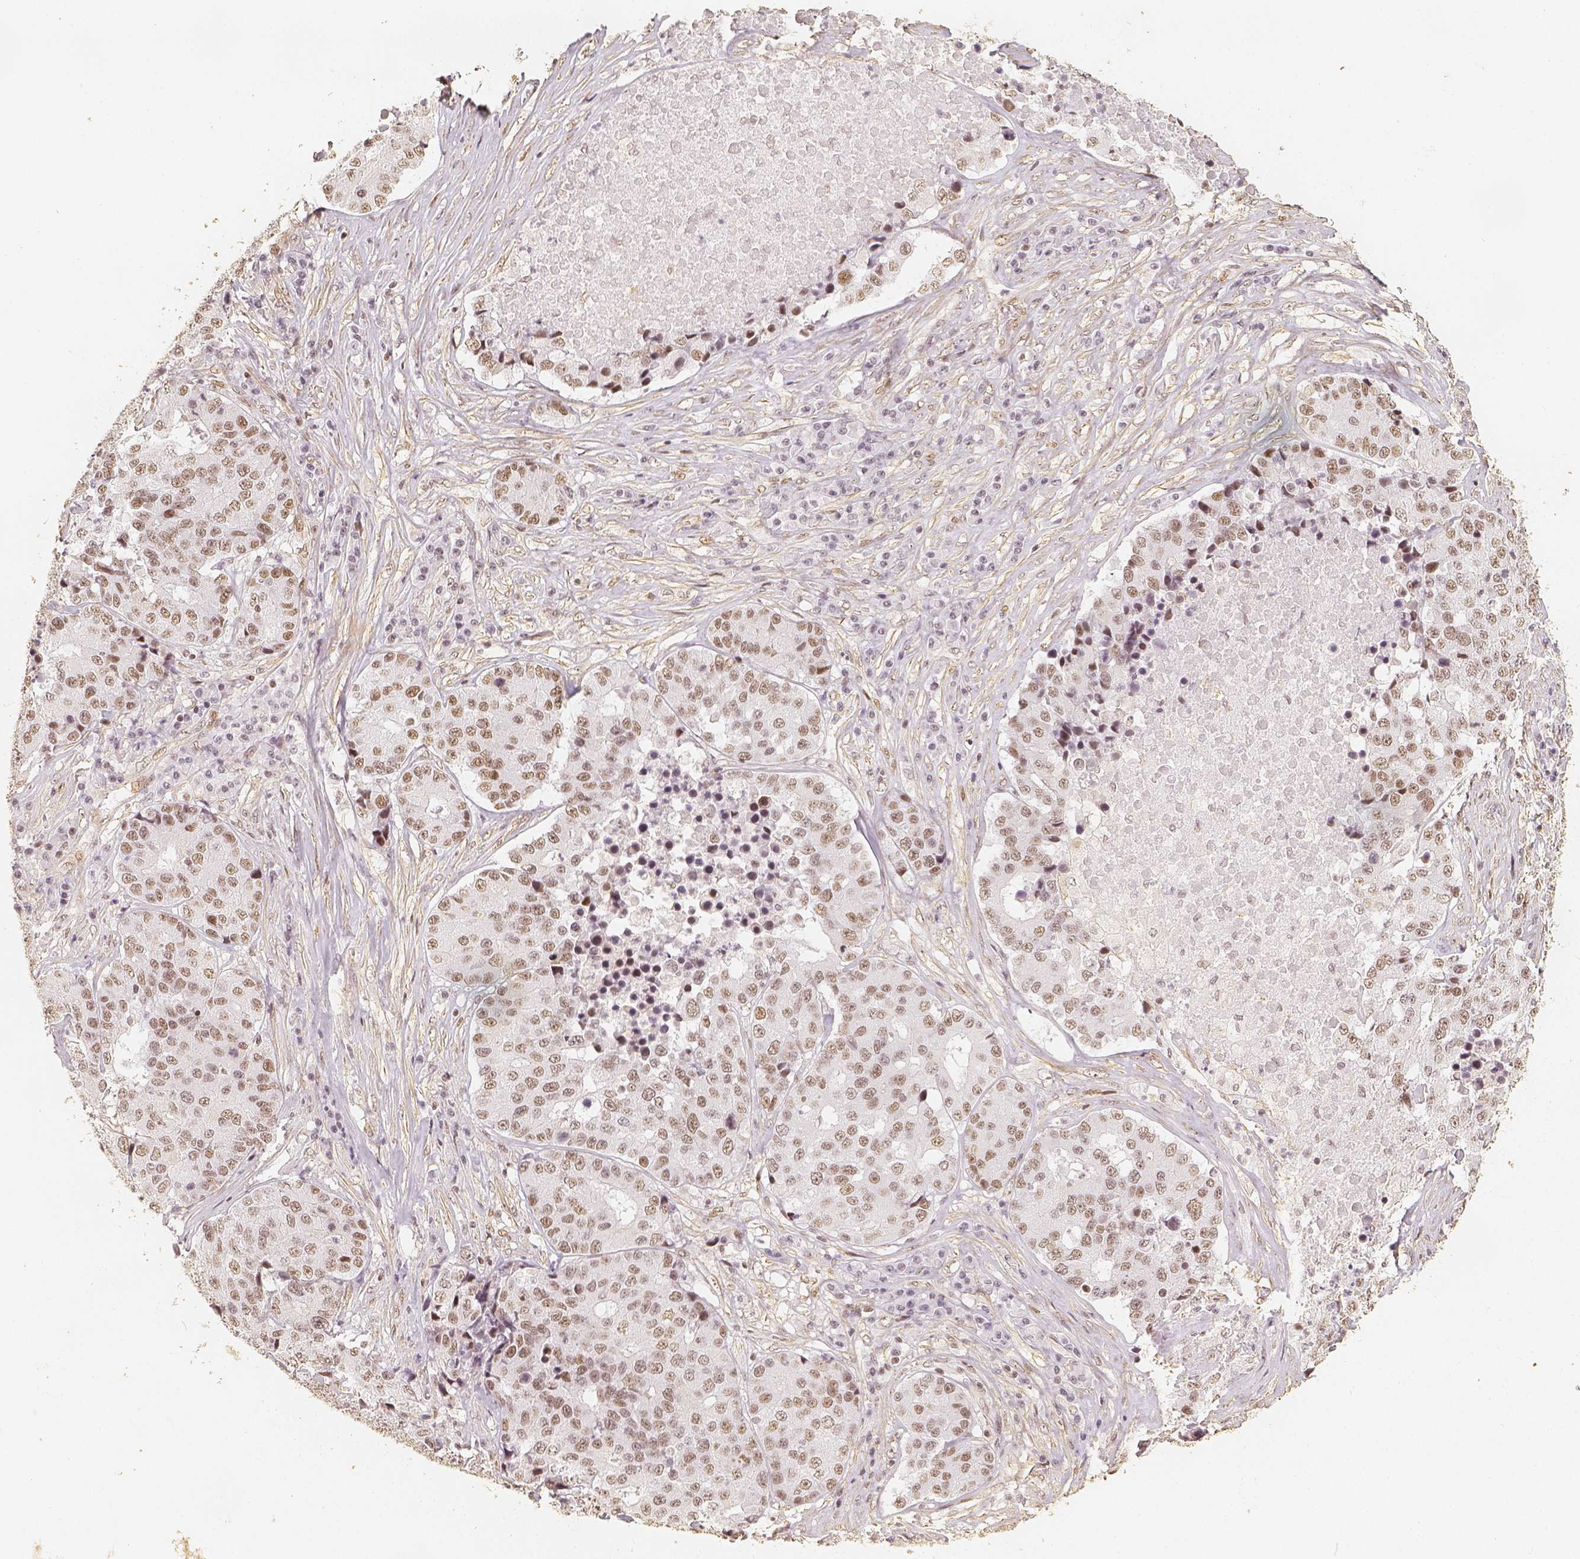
{"staining": {"intensity": "weak", "quantity": ">75%", "location": "nuclear"}, "tissue": "stomach cancer", "cell_type": "Tumor cells", "image_type": "cancer", "snomed": [{"axis": "morphology", "description": "Adenocarcinoma, NOS"}, {"axis": "topography", "description": "Stomach"}], "caption": "Tumor cells demonstrate low levels of weak nuclear staining in about >75% of cells in stomach adenocarcinoma.", "gene": "HDAC1", "patient": {"sex": "male", "age": 71}}